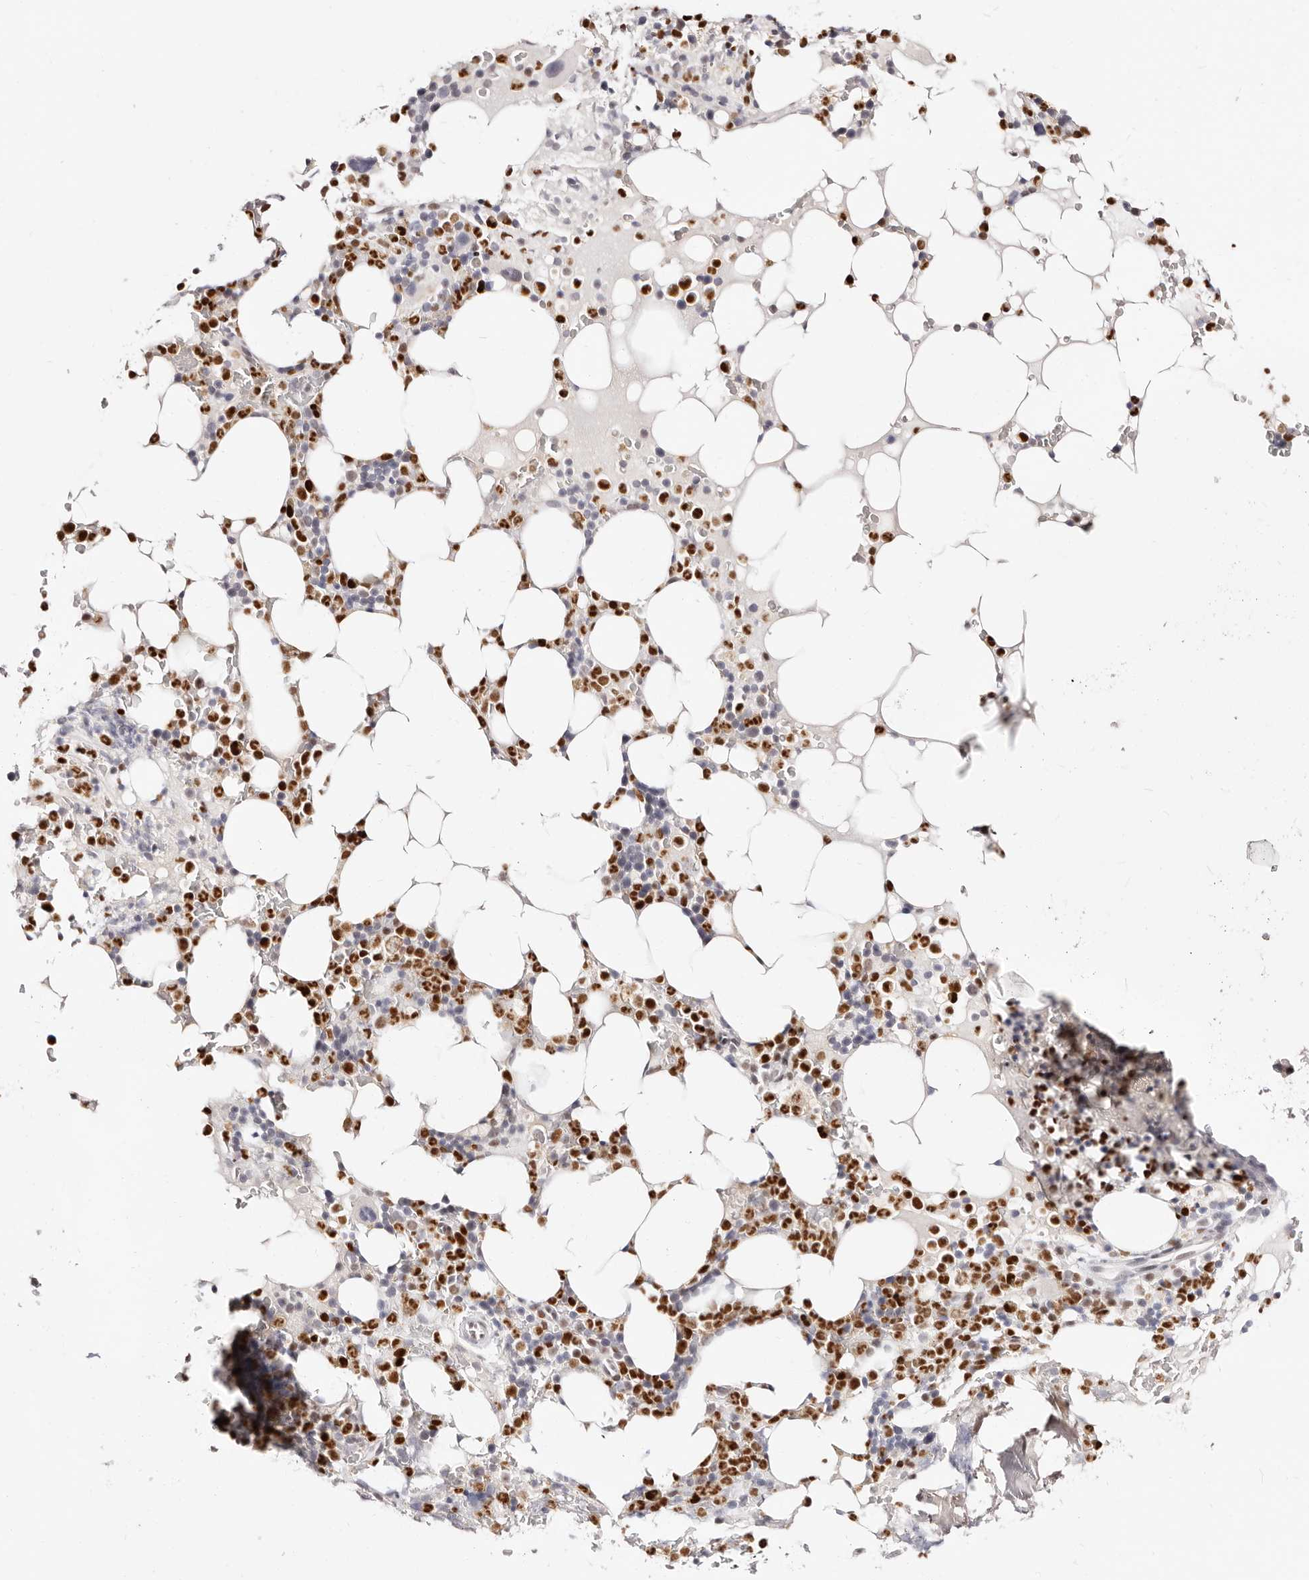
{"staining": {"intensity": "strong", "quantity": "25%-75%", "location": "nuclear"}, "tissue": "bone marrow", "cell_type": "Hematopoietic cells", "image_type": "normal", "snomed": [{"axis": "morphology", "description": "Normal tissue, NOS"}, {"axis": "topography", "description": "Bone marrow"}], "caption": "Strong nuclear protein positivity is appreciated in about 25%-75% of hematopoietic cells in bone marrow.", "gene": "TKT", "patient": {"sex": "male", "age": 58}}